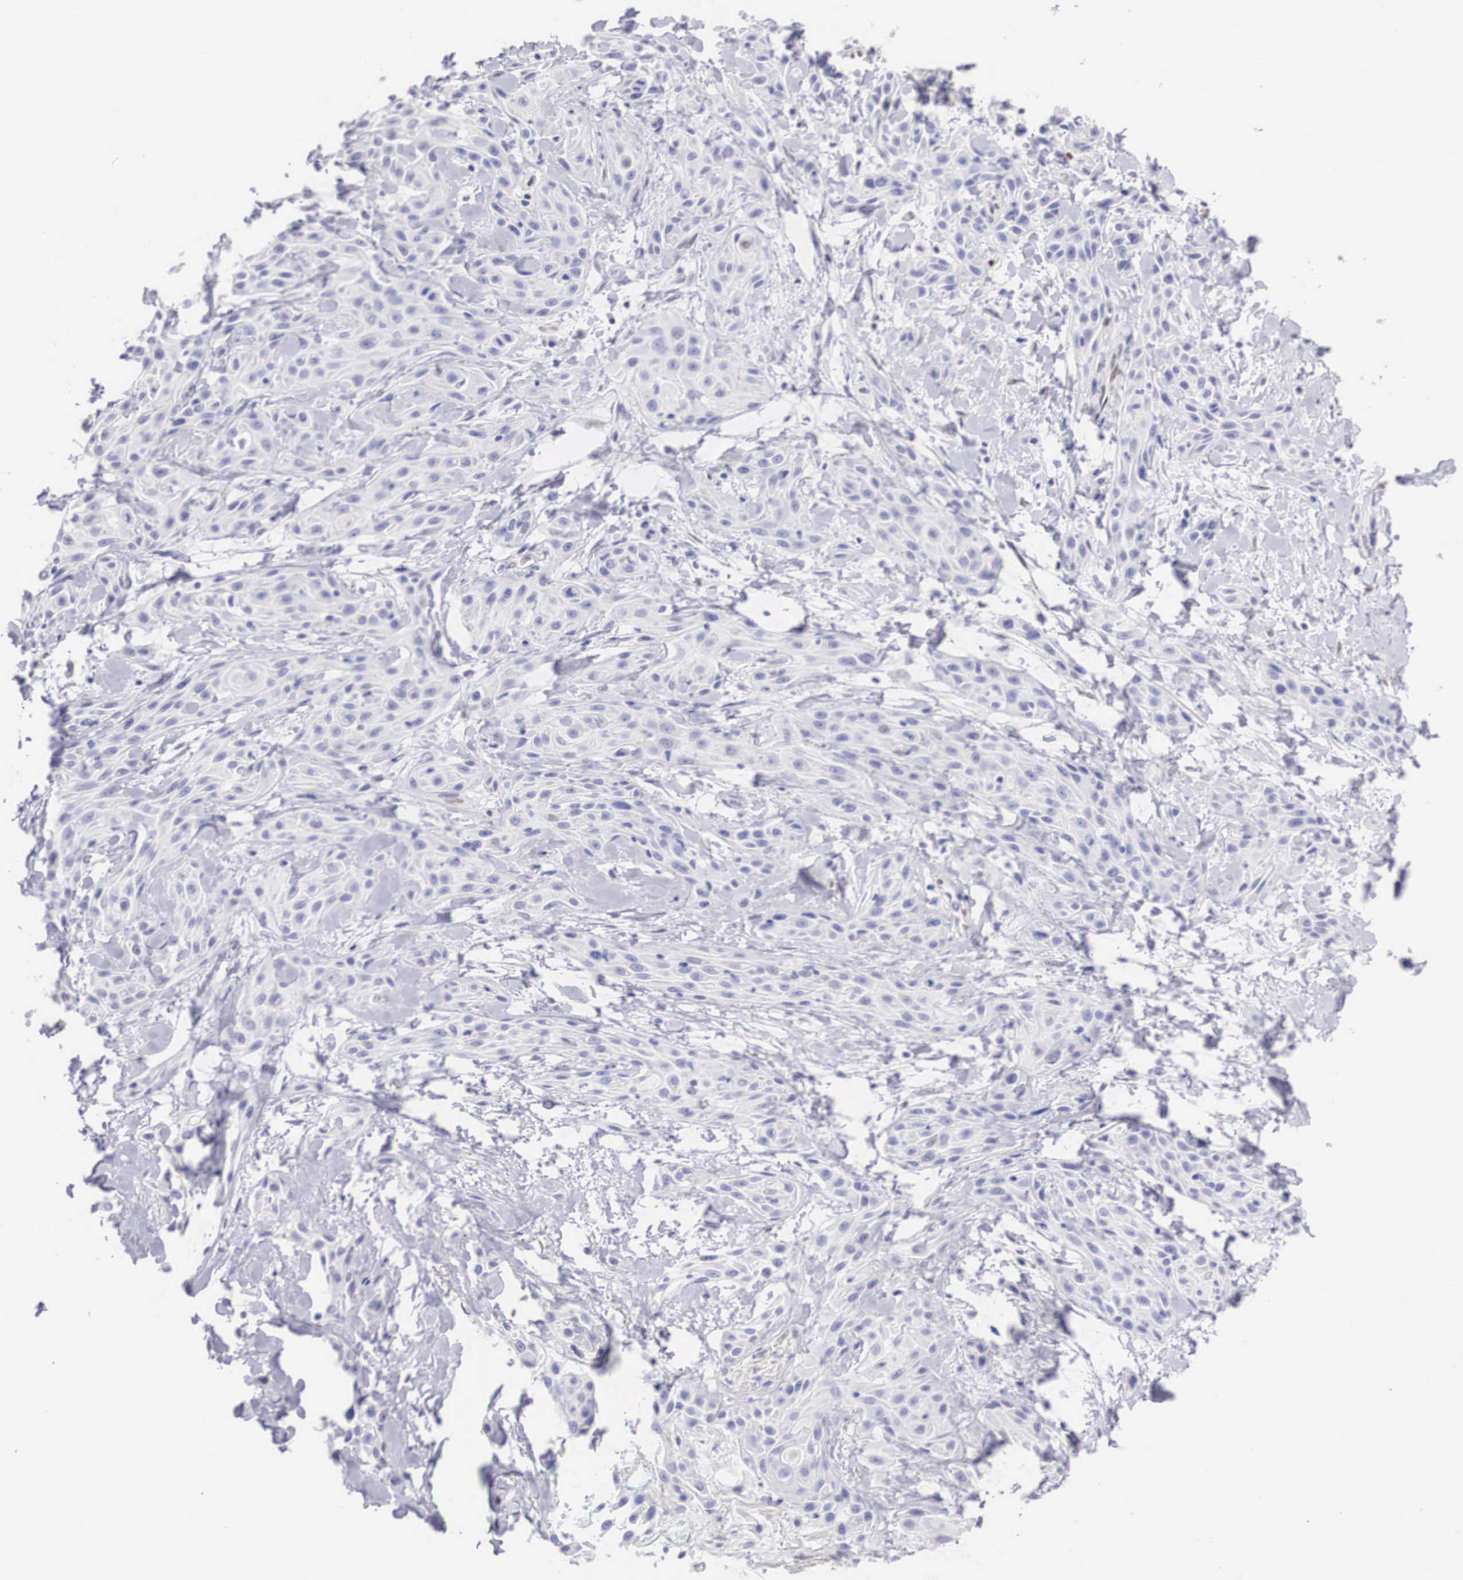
{"staining": {"intensity": "negative", "quantity": "none", "location": "none"}, "tissue": "skin cancer", "cell_type": "Tumor cells", "image_type": "cancer", "snomed": [{"axis": "morphology", "description": "Squamous cell carcinoma, NOS"}, {"axis": "topography", "description": "Skin"}, {"axis": "topography", "description": "Anal"}], "caption": "DAB (3,3'-diaminobenzidine) immunohistochemical staining of human skin squamous cell carcinoma demonstrates no significant expression in tumor cells.", "gene": "HMGN5", "patient": {"sex": "male", "age": 64}}